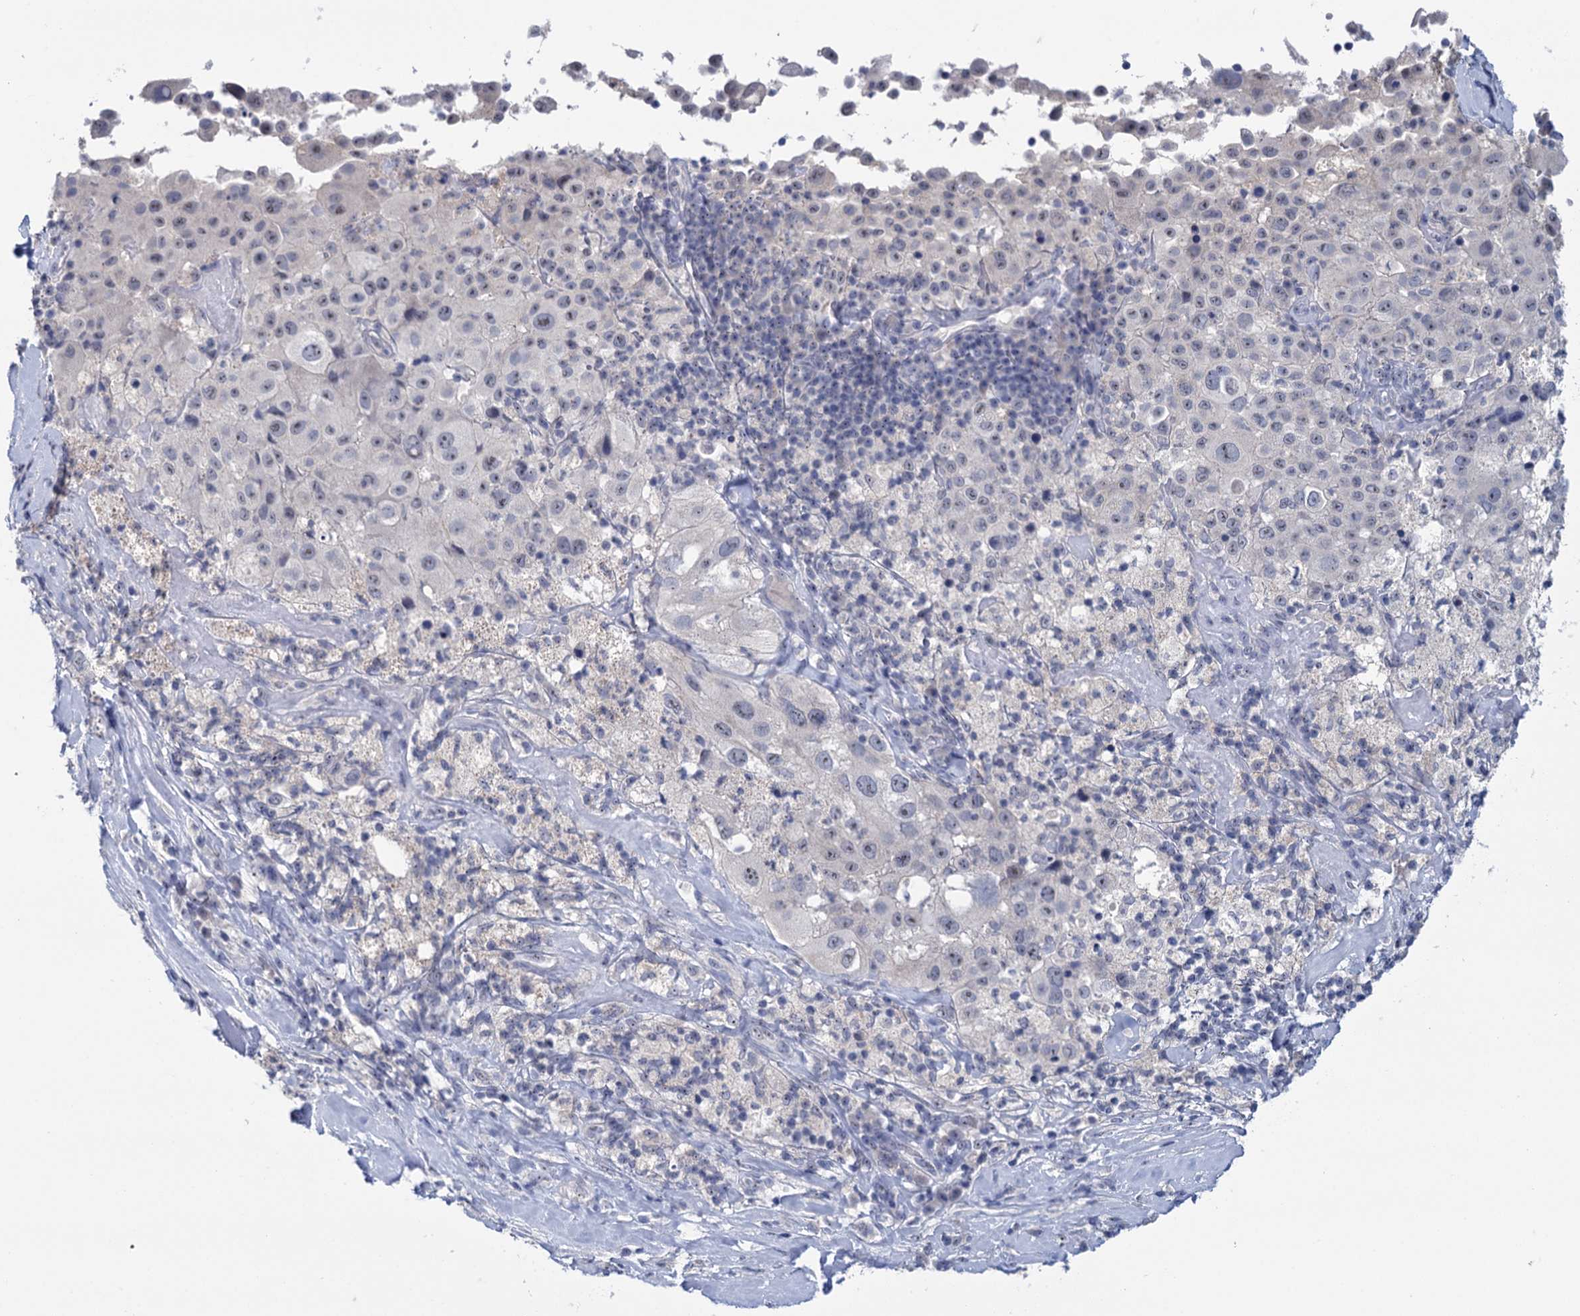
{"staining": {"intensity": "negative", "quantity": "none", "location": "none"}, "tissue": "melanoma", "cell_type": "Tumor cells", "image_type": "cancer", "snomed": [{"axis": "morphology", "description": "Malignant melanoma, Metastatic site"}, {"axis": "topography", "description": "Lymph node"}], "caption": "Tumor cells show no significant staining in malignant melanoma (metastatic site). The staining was performed using DAB to visualize the protein expression in brown, while the nuclei were stained in blue with hematoxylin (Magnification: 20x).", "gene": "SFN", "patient": {"sex": "male", "age": 62}}